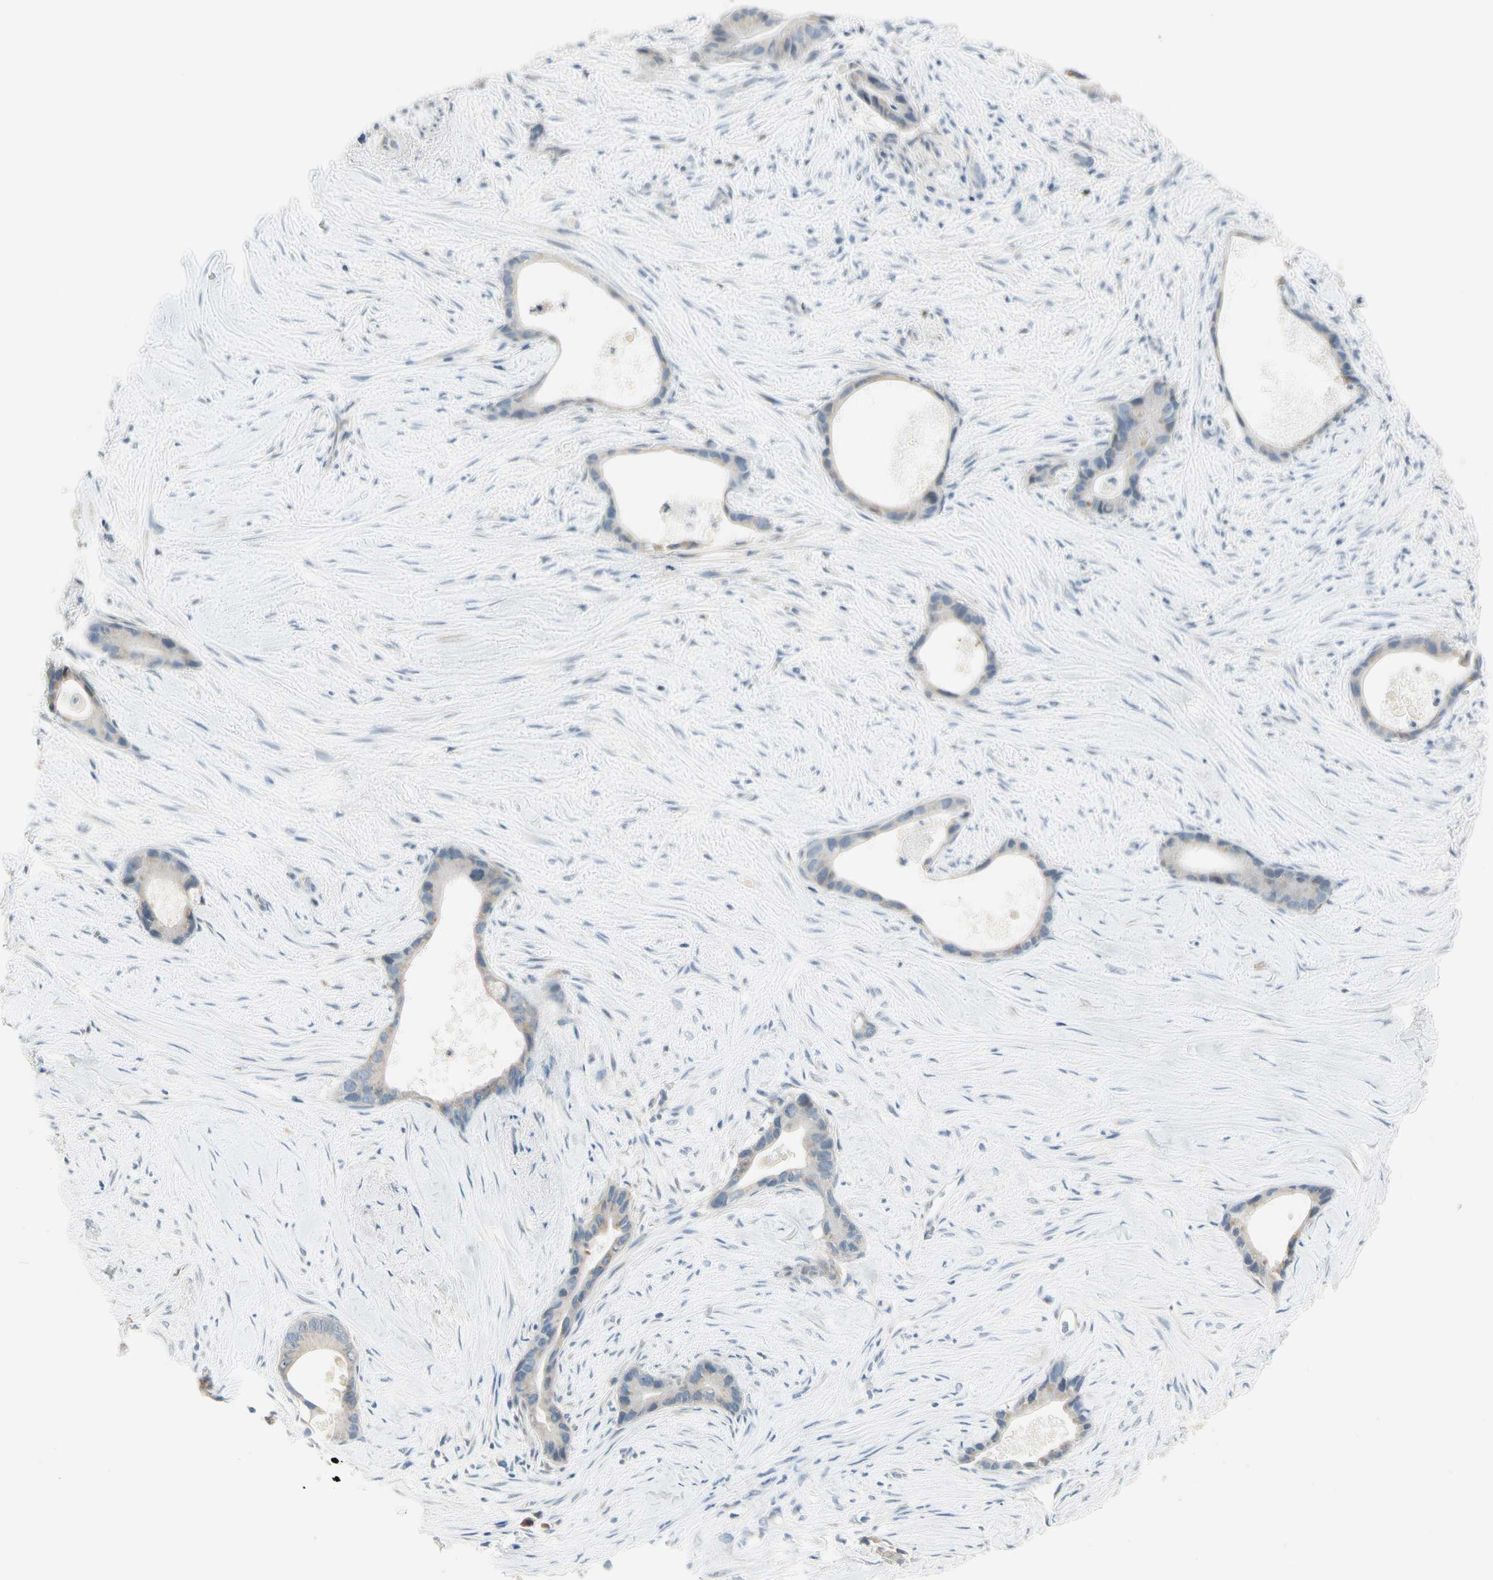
{"staining": {"intensity": "weak", "quantity": "<25%", "location": "cytoplasmic/membranous"}, "tissue": "liver cancer", "cell_type": "Tumor cells", "image_type": "cancer", "snomed": [{"axis": "morphology", "description": "Cholangiocarcinoma"}, {"axis": "topography", "description": "Liver"}], "caption": "Protein analysis of cholangiocarcinoma (liver) demonstrates no significant staining in tumor cells. (Stains: DAB (3,3'-diaminobenzidine) immunohistochemistry (IHC) with hematoxylin counter stain, Microscopy: brightfield microscopy at high magnification).", "gene": "SPINK4", "patient": {"sex": "female", "age": 55}}